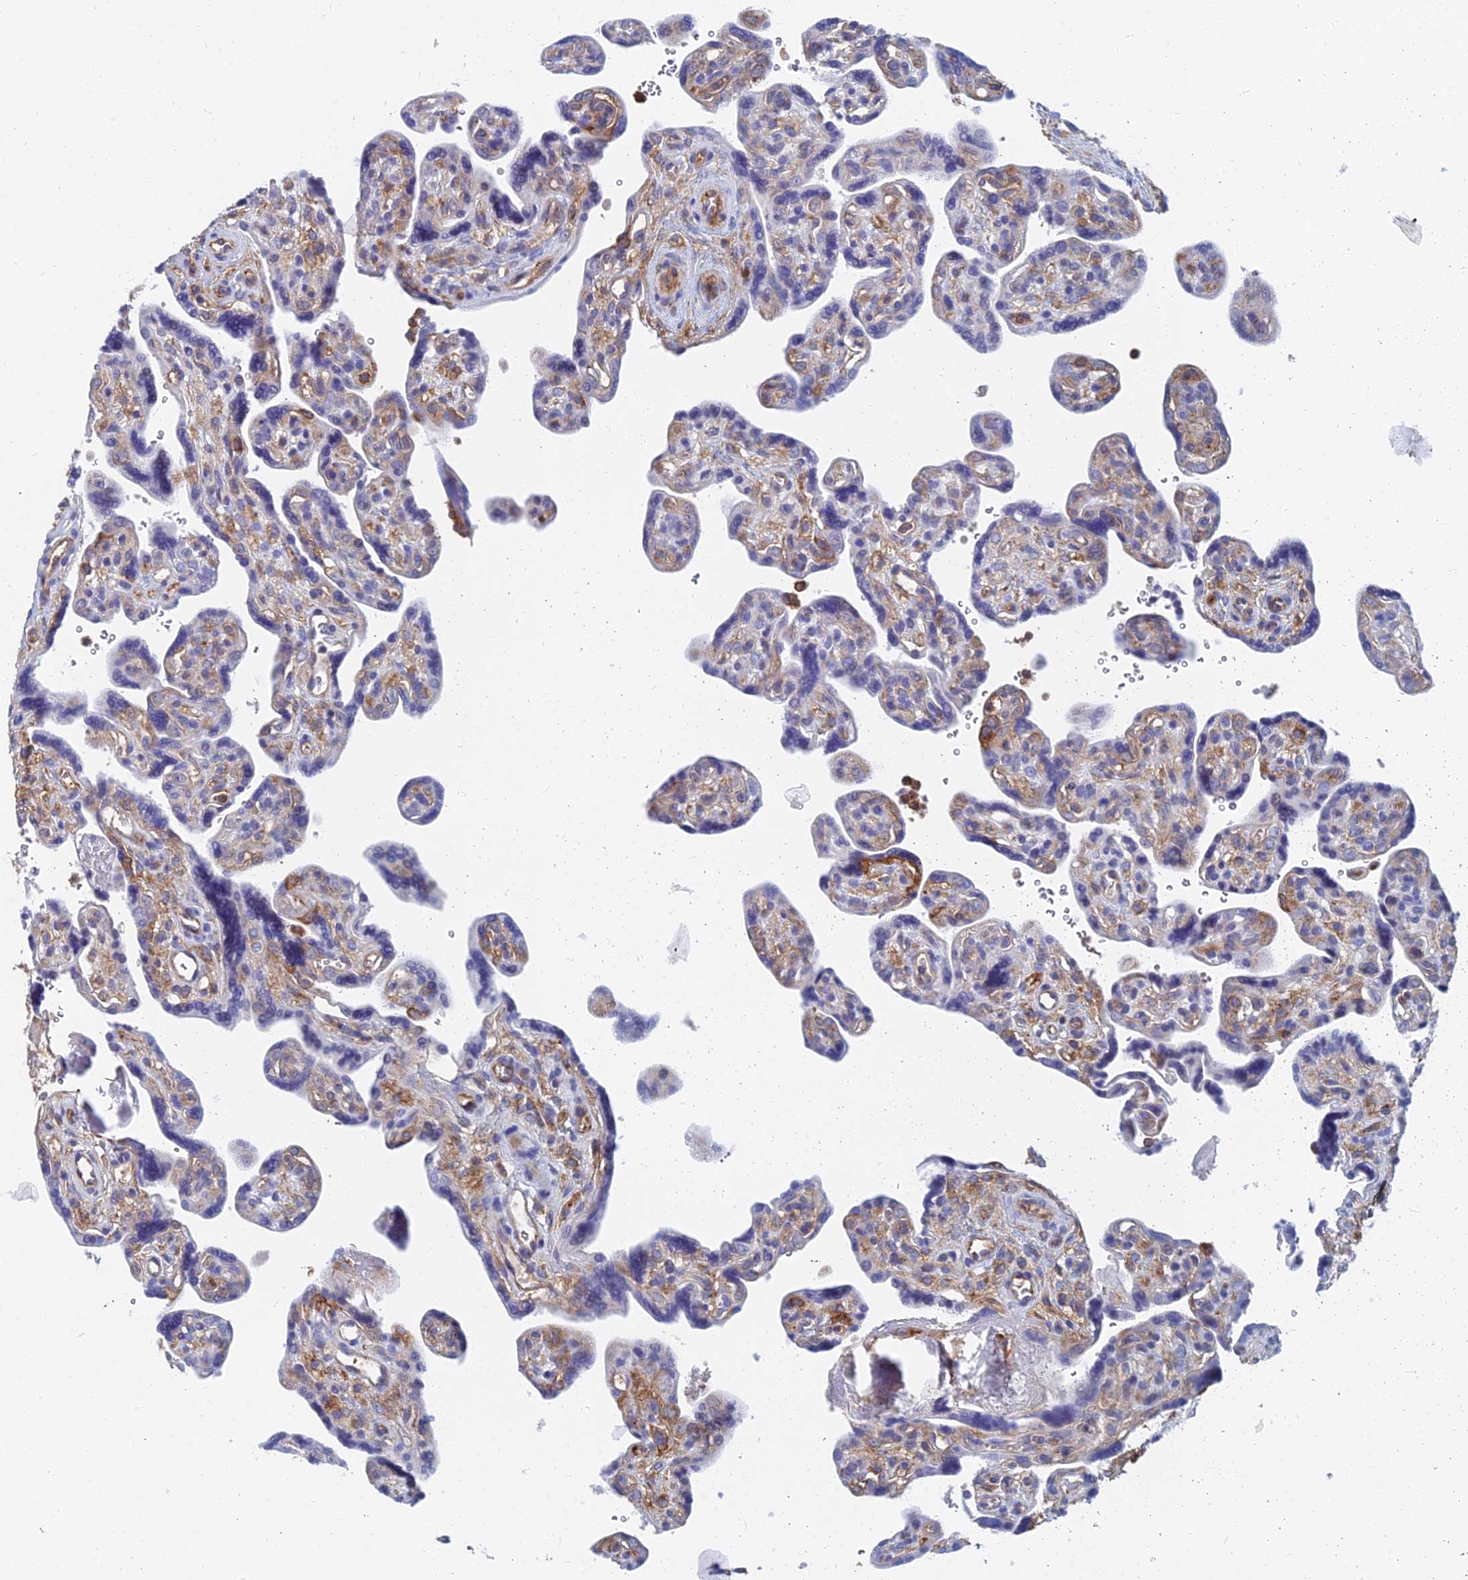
{"staining": {"intensity": "moderate", "quantity": "<25%", "location": "cytoplasmic/membranous"}, "tissue": "placenta", "cell_type": "Trophoblastic cells", "image_type": "normal", "snomed": [{"axis": "morphology", "description": "Normal tissue, NOS"}, {"axis": "topography", "description": "Placenta"}], "caption": "Immunohistochemical staining of unremarkable human placenta displays moderate cytoplasmic/membranous protein staining in about <25% of trophoblastic cells. The staining was performed using DAB, with brown indicating positive protein expression. Nuclei are stained blue with hematoxylin.", "gene": "FFAR3", "patient": {"sex": "female", "age": 39}}